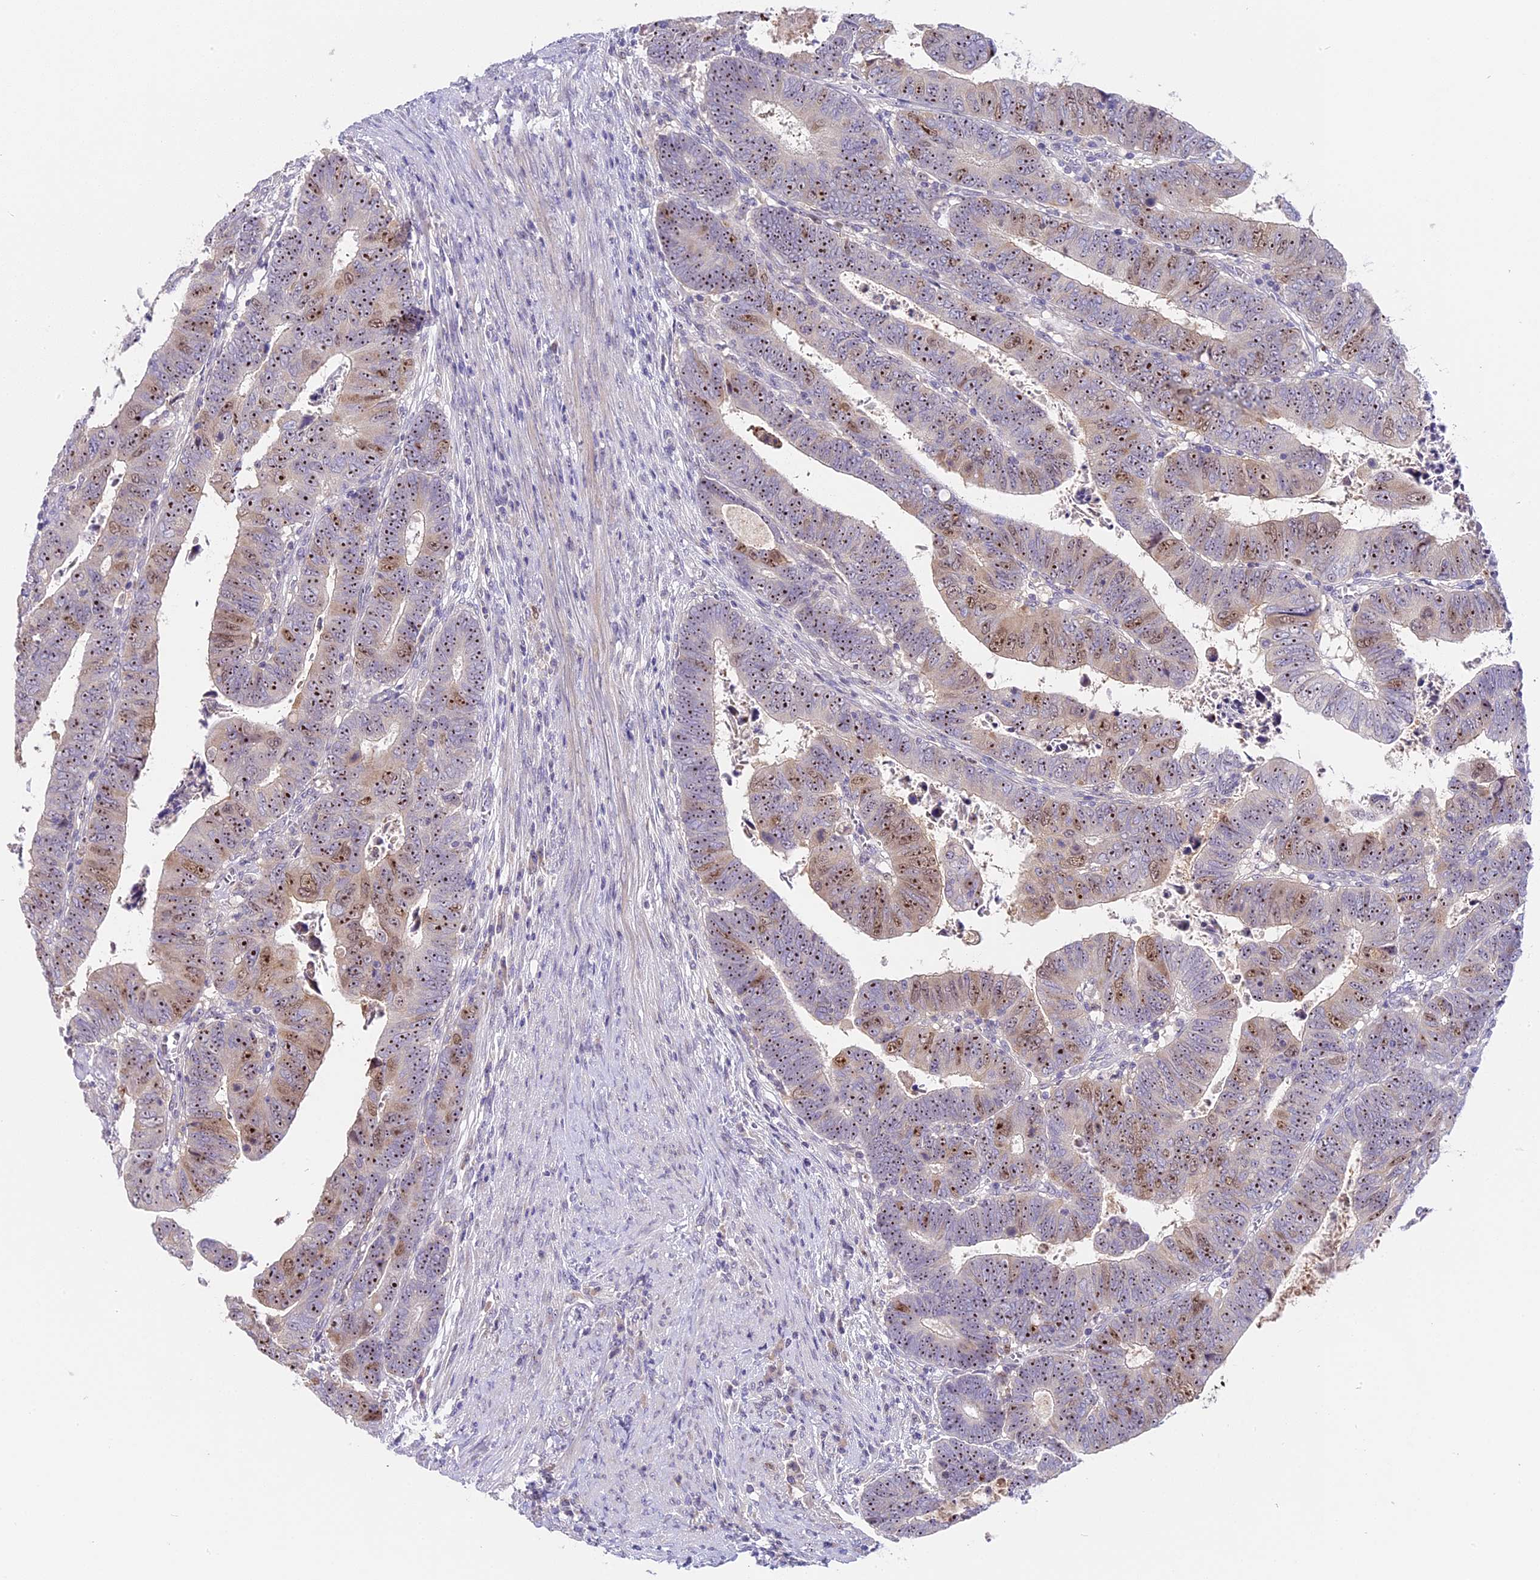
{"staining": {"intensity": "moderate", "quantity": ">75%", "location": "nuclear"}, "tissue": "colorectal cancer", "cell_type": "Tumor cells", "image_type": "cancer", "snomed": [{"axis": "morphology", "description": "Normal tissue, NOS"}, {"axis": "morphology", "description": "Adenocarcinoma, NOS"}, {"axis": "topography", "description": "Rectum"}], "caption": "Protein expression analysis of human adenocarcinoma (colorectal) reveals moderate nuclear expression in approximately >75% of tumor cells. (Stains: DAB (3,3'-diaminobenzidine) in brown, nuclei in blue, Microscopy: brightfield microscopy at high magnification).", "gene": "RAD51", "patient": {"sex": "female", "age": 65}}